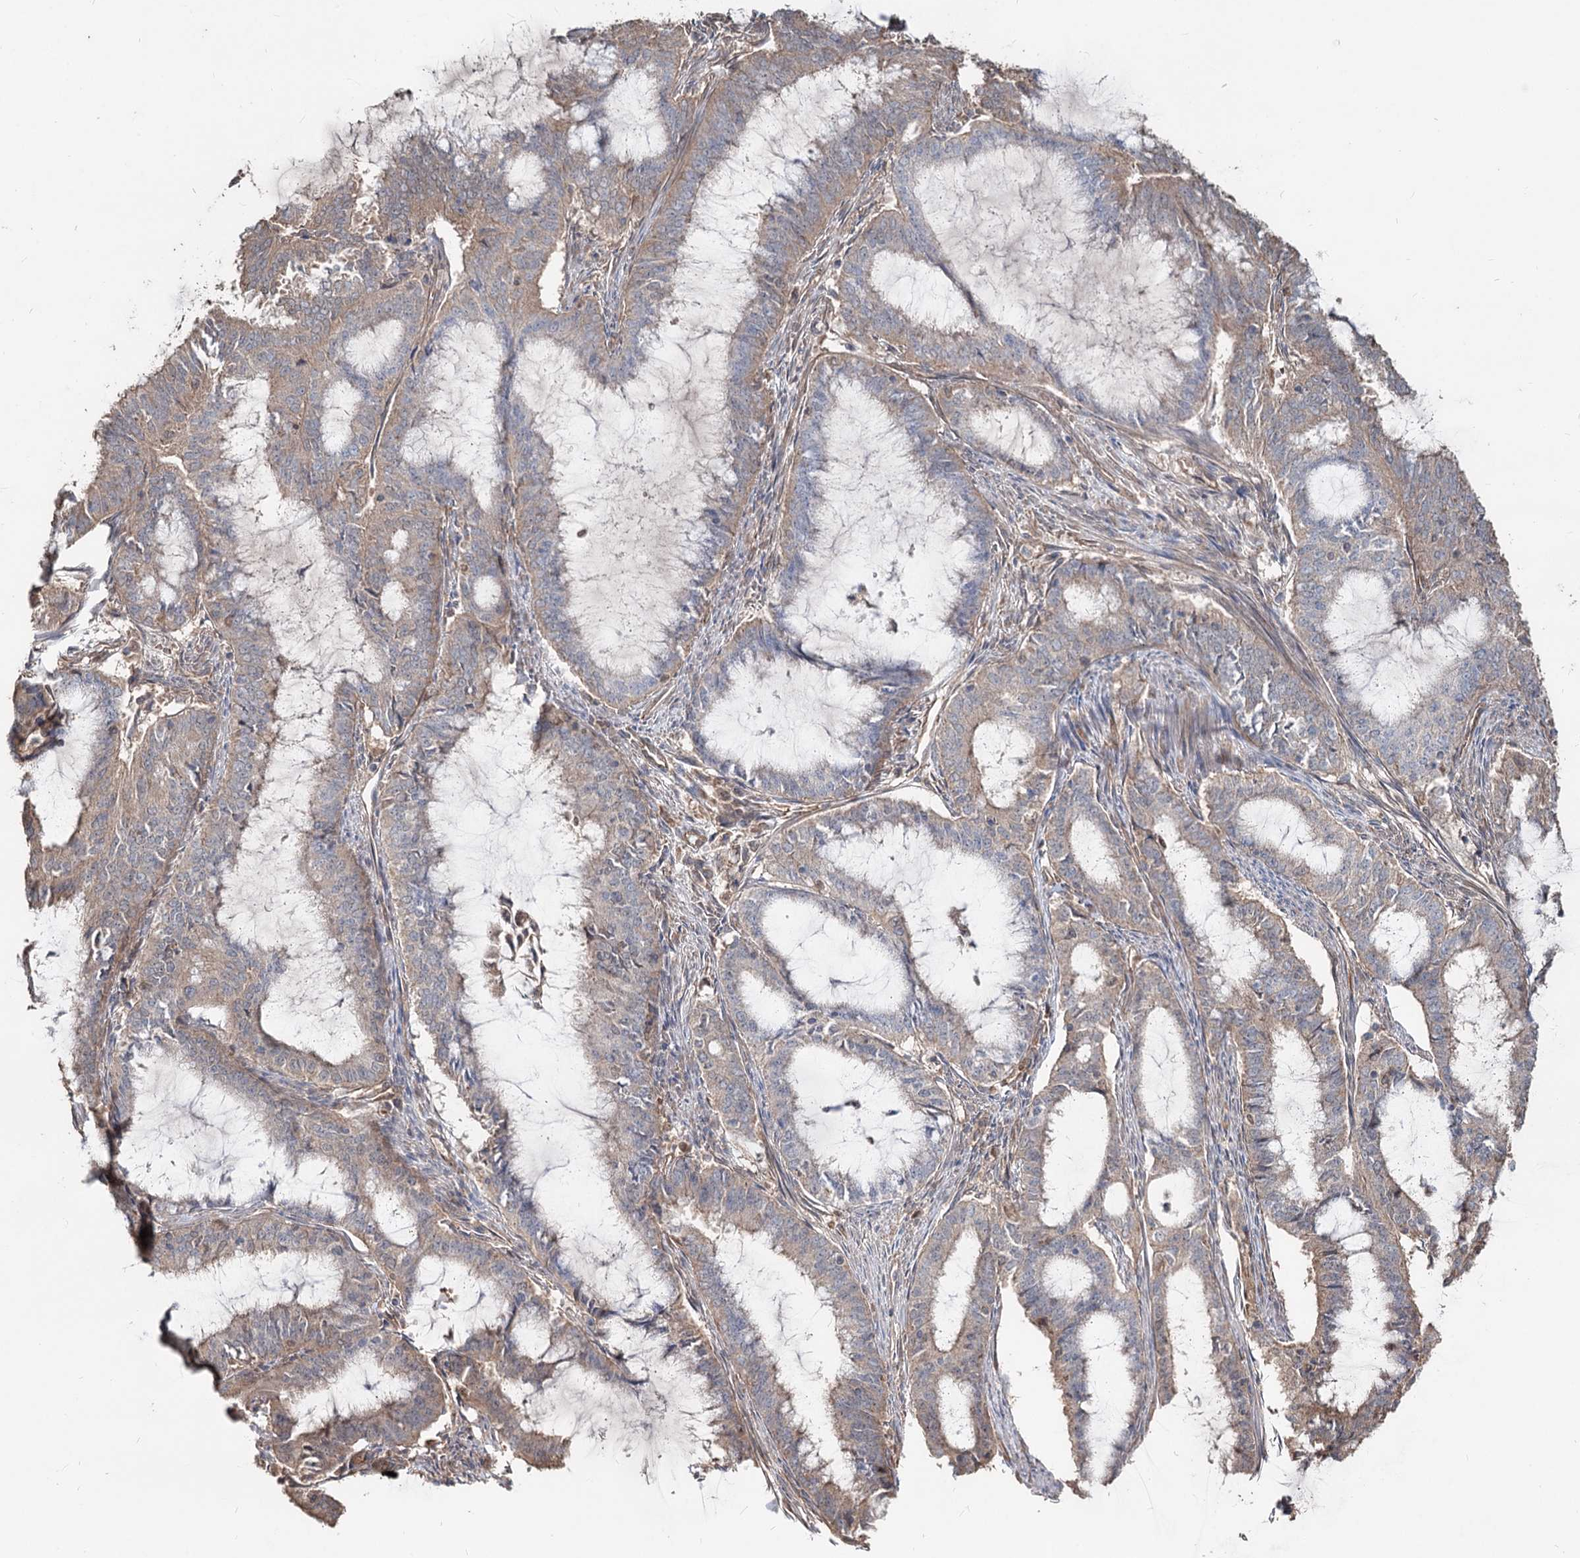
{"staining": {"intensity": "weak", "quantity": "25%-75%", "location": "cytoplasmic/membranous"}, "tissue": "endometrial cancer", "cell_type": "Tumor cells", "image_type": "cancer", "snomed": [{"axis": "morphology", "description": "Adenocarcinoma, NOS"}, {"axis": "topography", "description": "Endometrium"}], "caption": "Protein expression analysis of human endometrial cancer (adenocarcinoma) reveals weak cytoplasmic/membranous expression in approximately 25%-75% of tumor cells.", "gene": "SPART", "patient": {"sex": "female", "age": 51}}